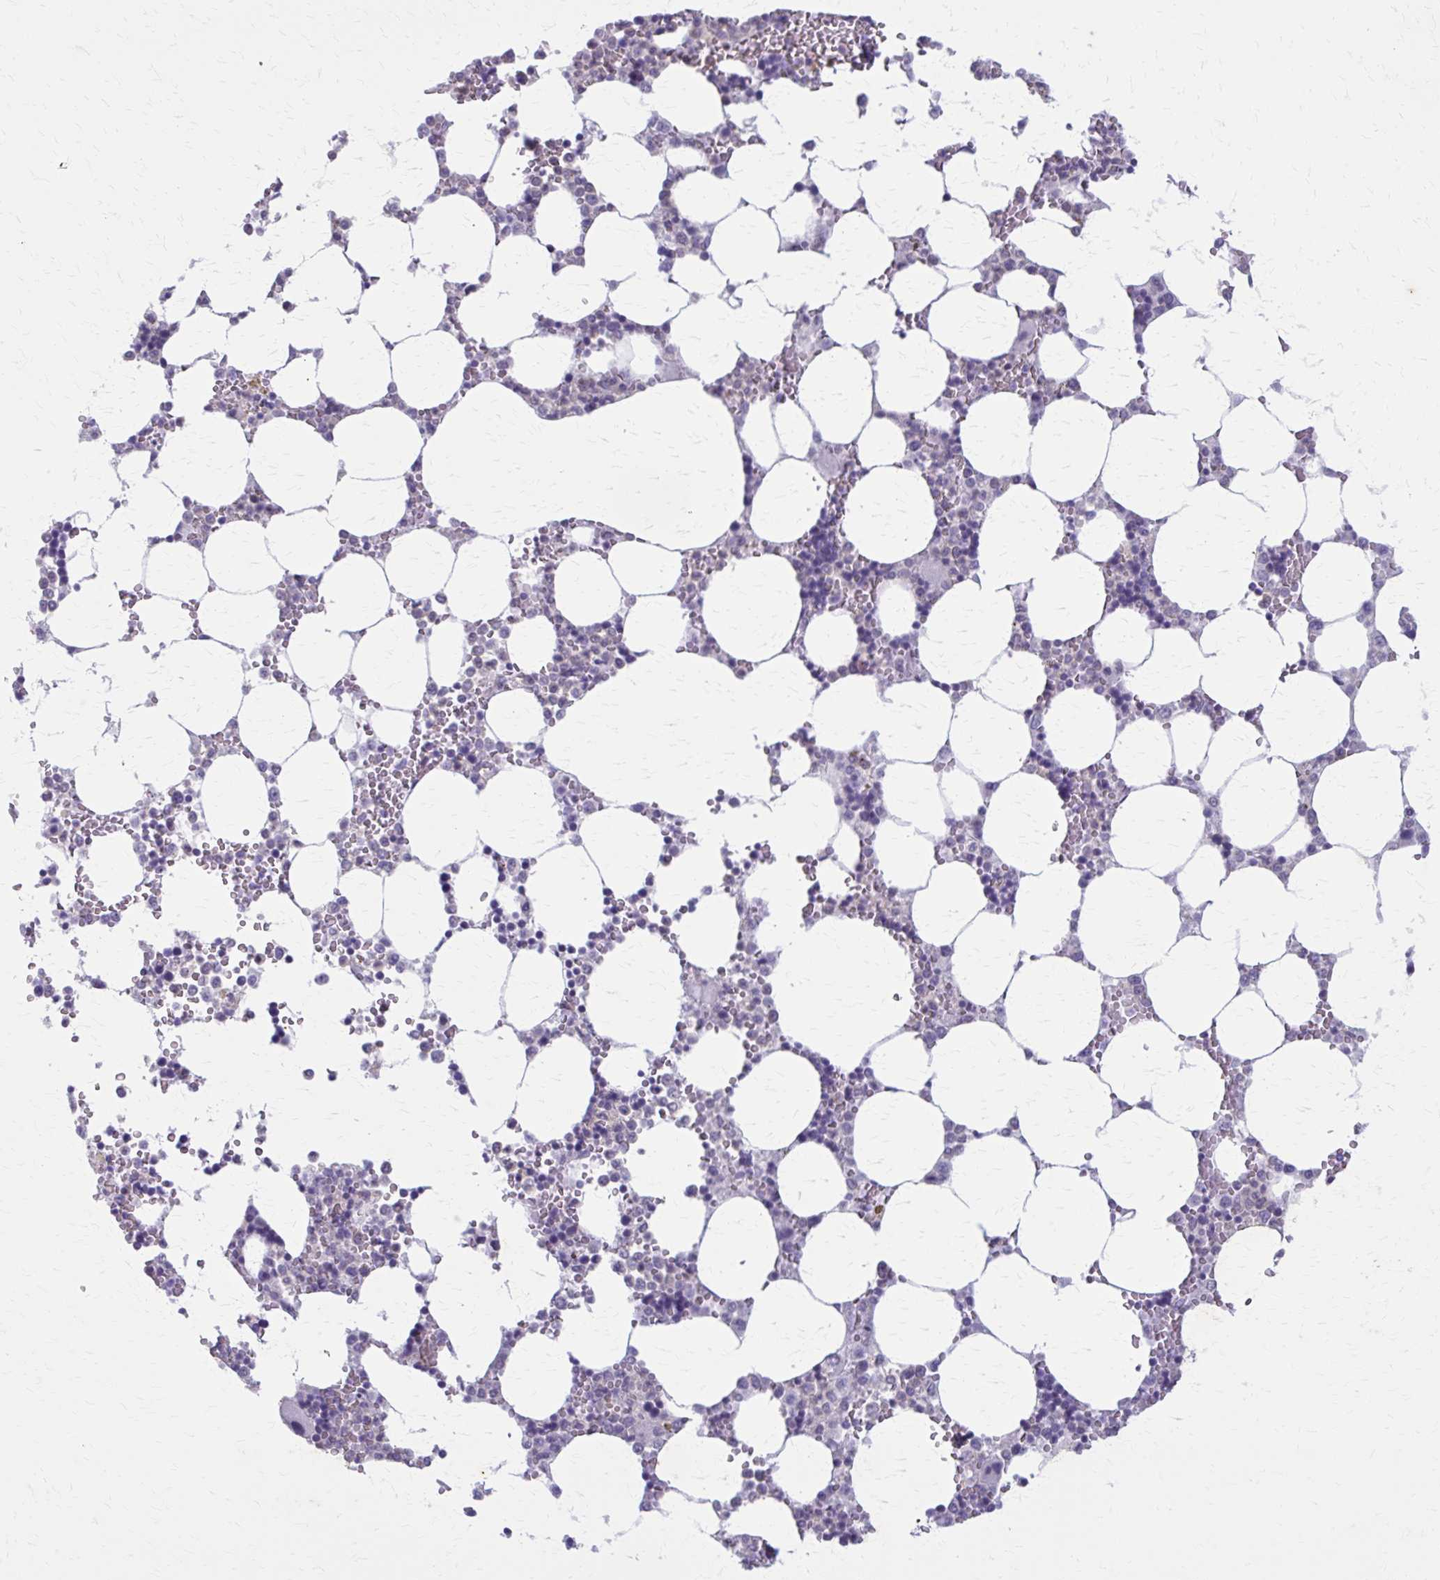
{"staining": {"intensity": "moderate", "quantity": "<25%", "location": "cytoplasmic/membranous"}, "tissue": "bone marrow", "cell_type": "Hematopoietic cells", "image_type": "normal", "snomed": [{"axis": "morphology", "description": "Normal tissue, NOS"}, {"axis": "topography", "description": "Bone marrow"}], "caption": "Immunohistochemistry of normal bone marrow exhibits low levels of moderate cytoplasmic/membranous staining in approximately <25% of hematopoietic cells.", "gene": "CARD9", "patient": {"sex": "male", "age": 64}}